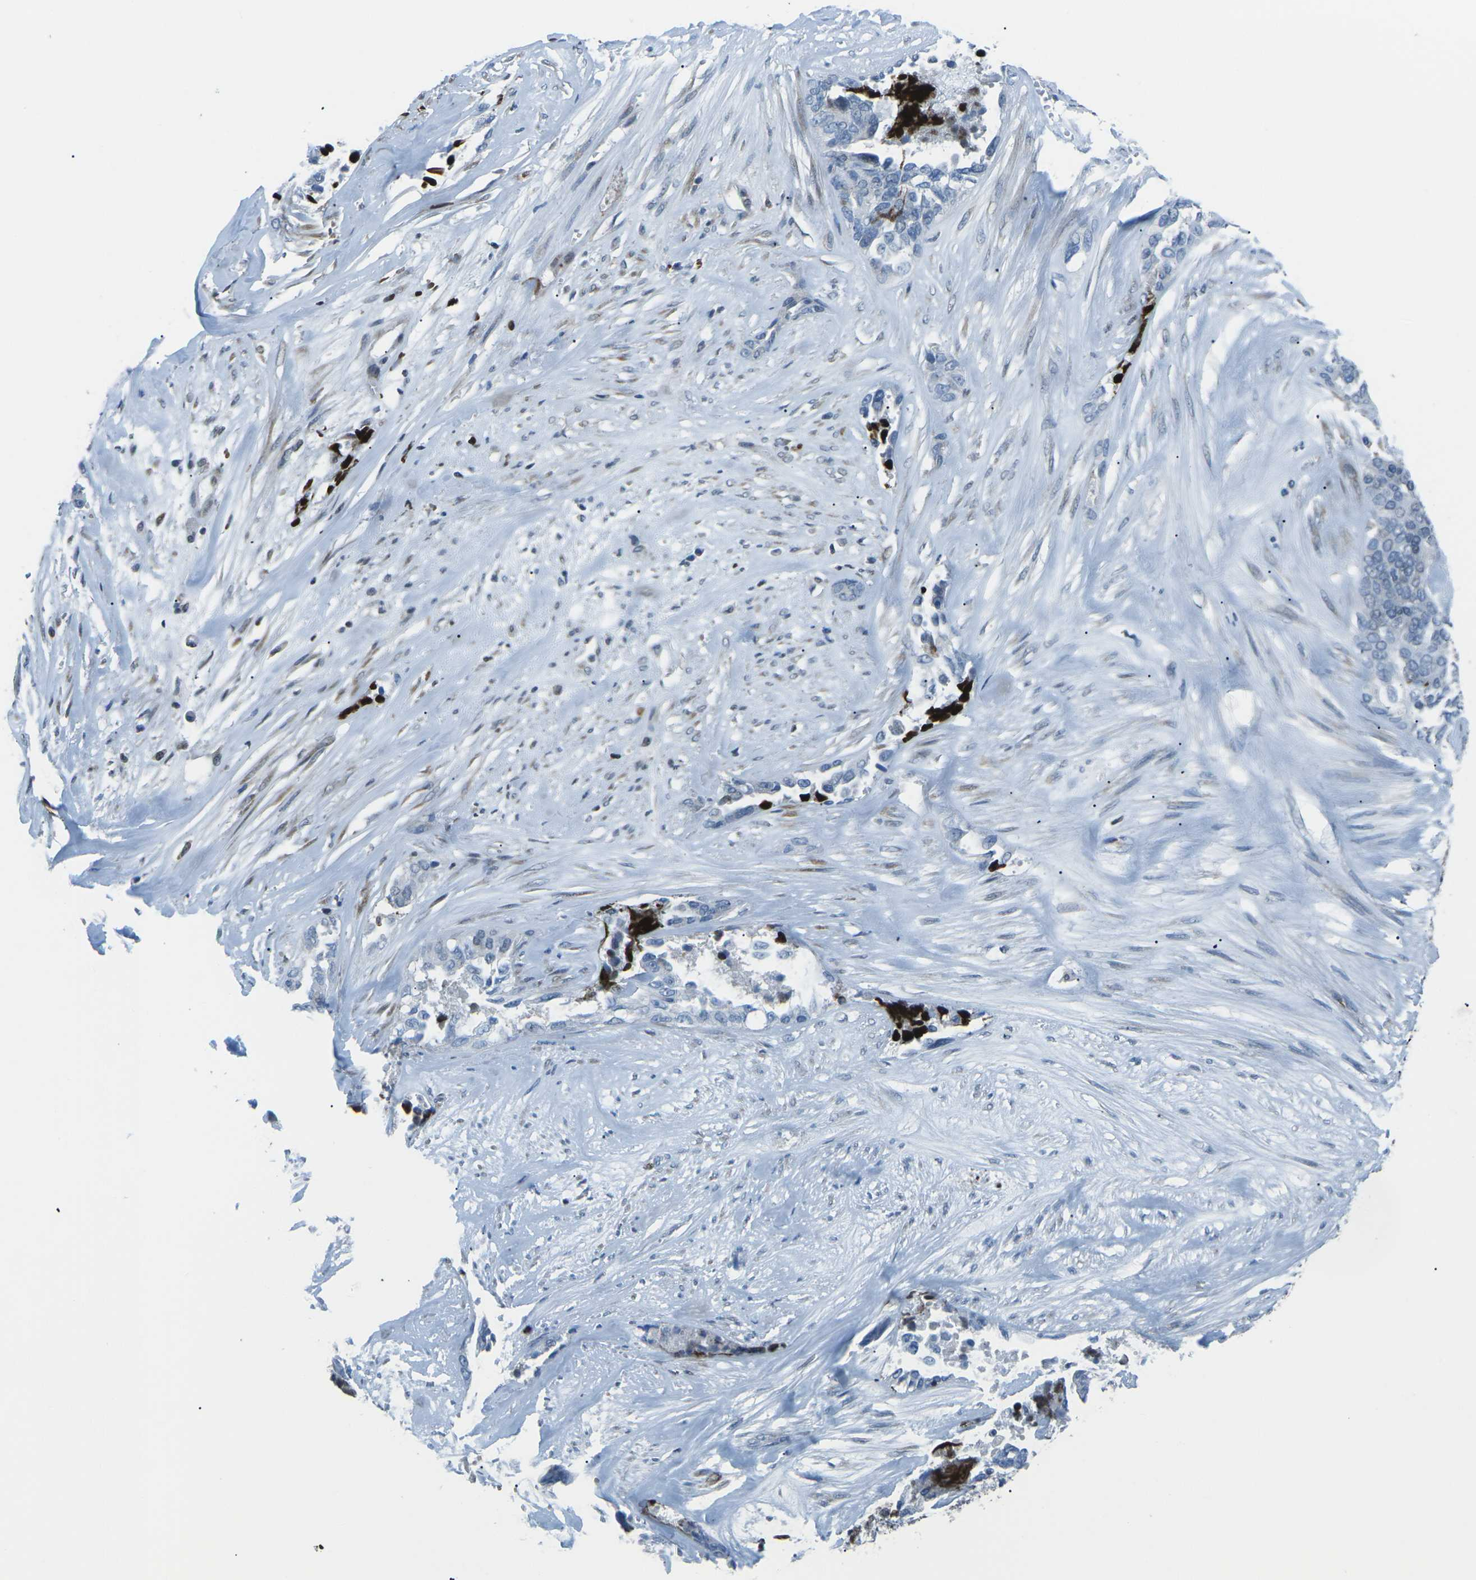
{"staining": {"intensity": "negative", "quantity": "none", "location": "none"}, "tissue": "ovarian cancer", "cell_type": "Tumor cells", "image_type": "cancer", "snomed": [{"axis": "morphology", "description": "Cystadenocarcinoma, serous, NOS"}, {"axis": "topography", "description": "Ovary"}], "caption": "A high-resolution histopathology image shows immunohistochemistry (IHC) staining of serous cystadenocarcinoma (ovarian), which demonstrates no significant expression in tumor cells.", "gene": "MBNL1", "patient": {"sex": "female", "age": 44}}